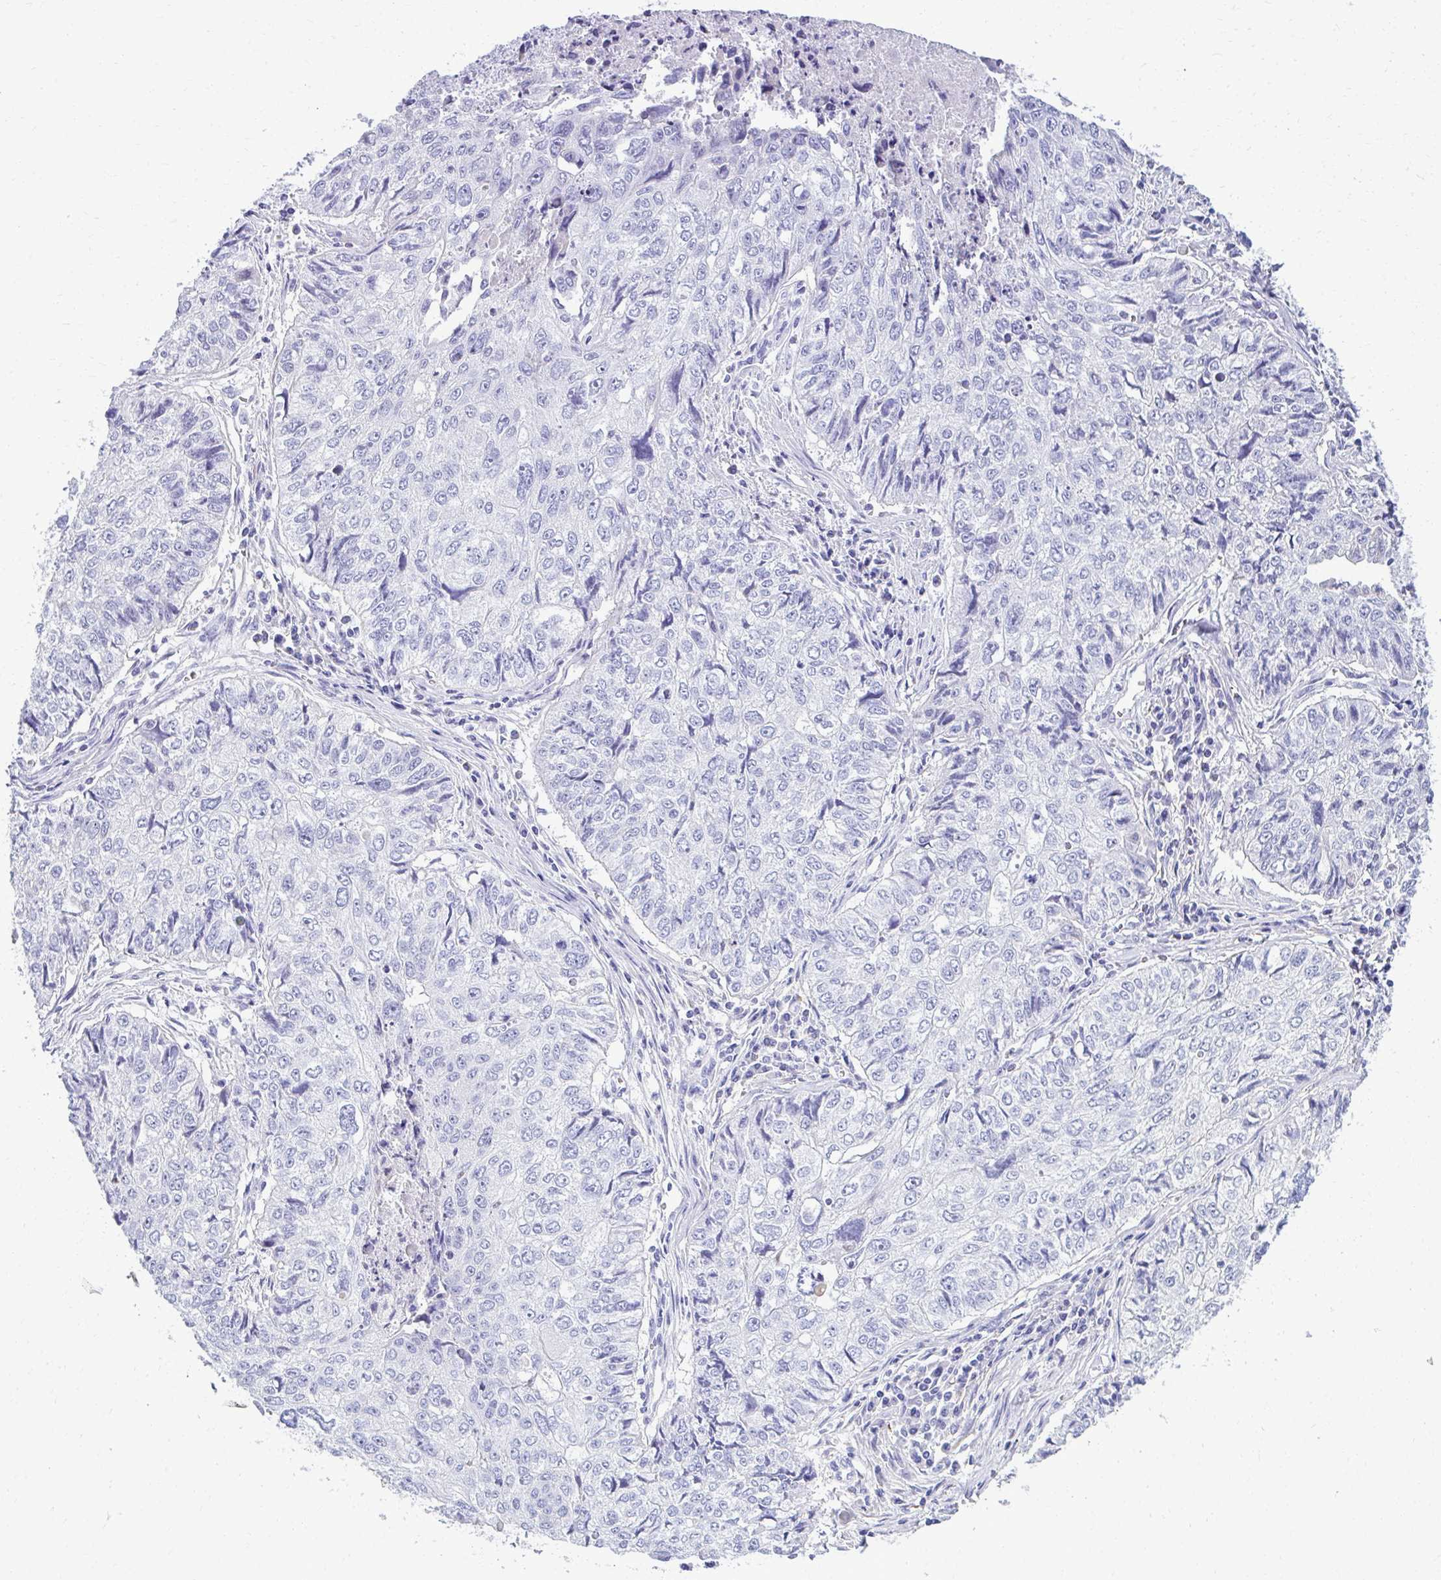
{"staining": {"intensity": "negative", "quantity": "none", "location": "none"}, "tissue": "lung cancer", "cell_type": "Tumor cells", "image_type": "cancer", "snomed": [{"axis": "morphology", "description": "Normal morphology"}, {"axis": "morphology", "description": "Aneuploidy"}, {"axis": "morphology", "description": "Squamous cell carcinoma, NOS"}, {"axis": "topography", "description": "Lymph node"}, {"axis": "topography", "description": "Lung"}], "caption": "A photomicrograph of human squamous cell carcinoma (lung) is negative for staining in tumor cells. The staining is performed using DAB brown chromogen with nuclei counter-stained in using hematoxylin.", "gene": "AIG1", "patient": {"sex": "female", "age": 76}}